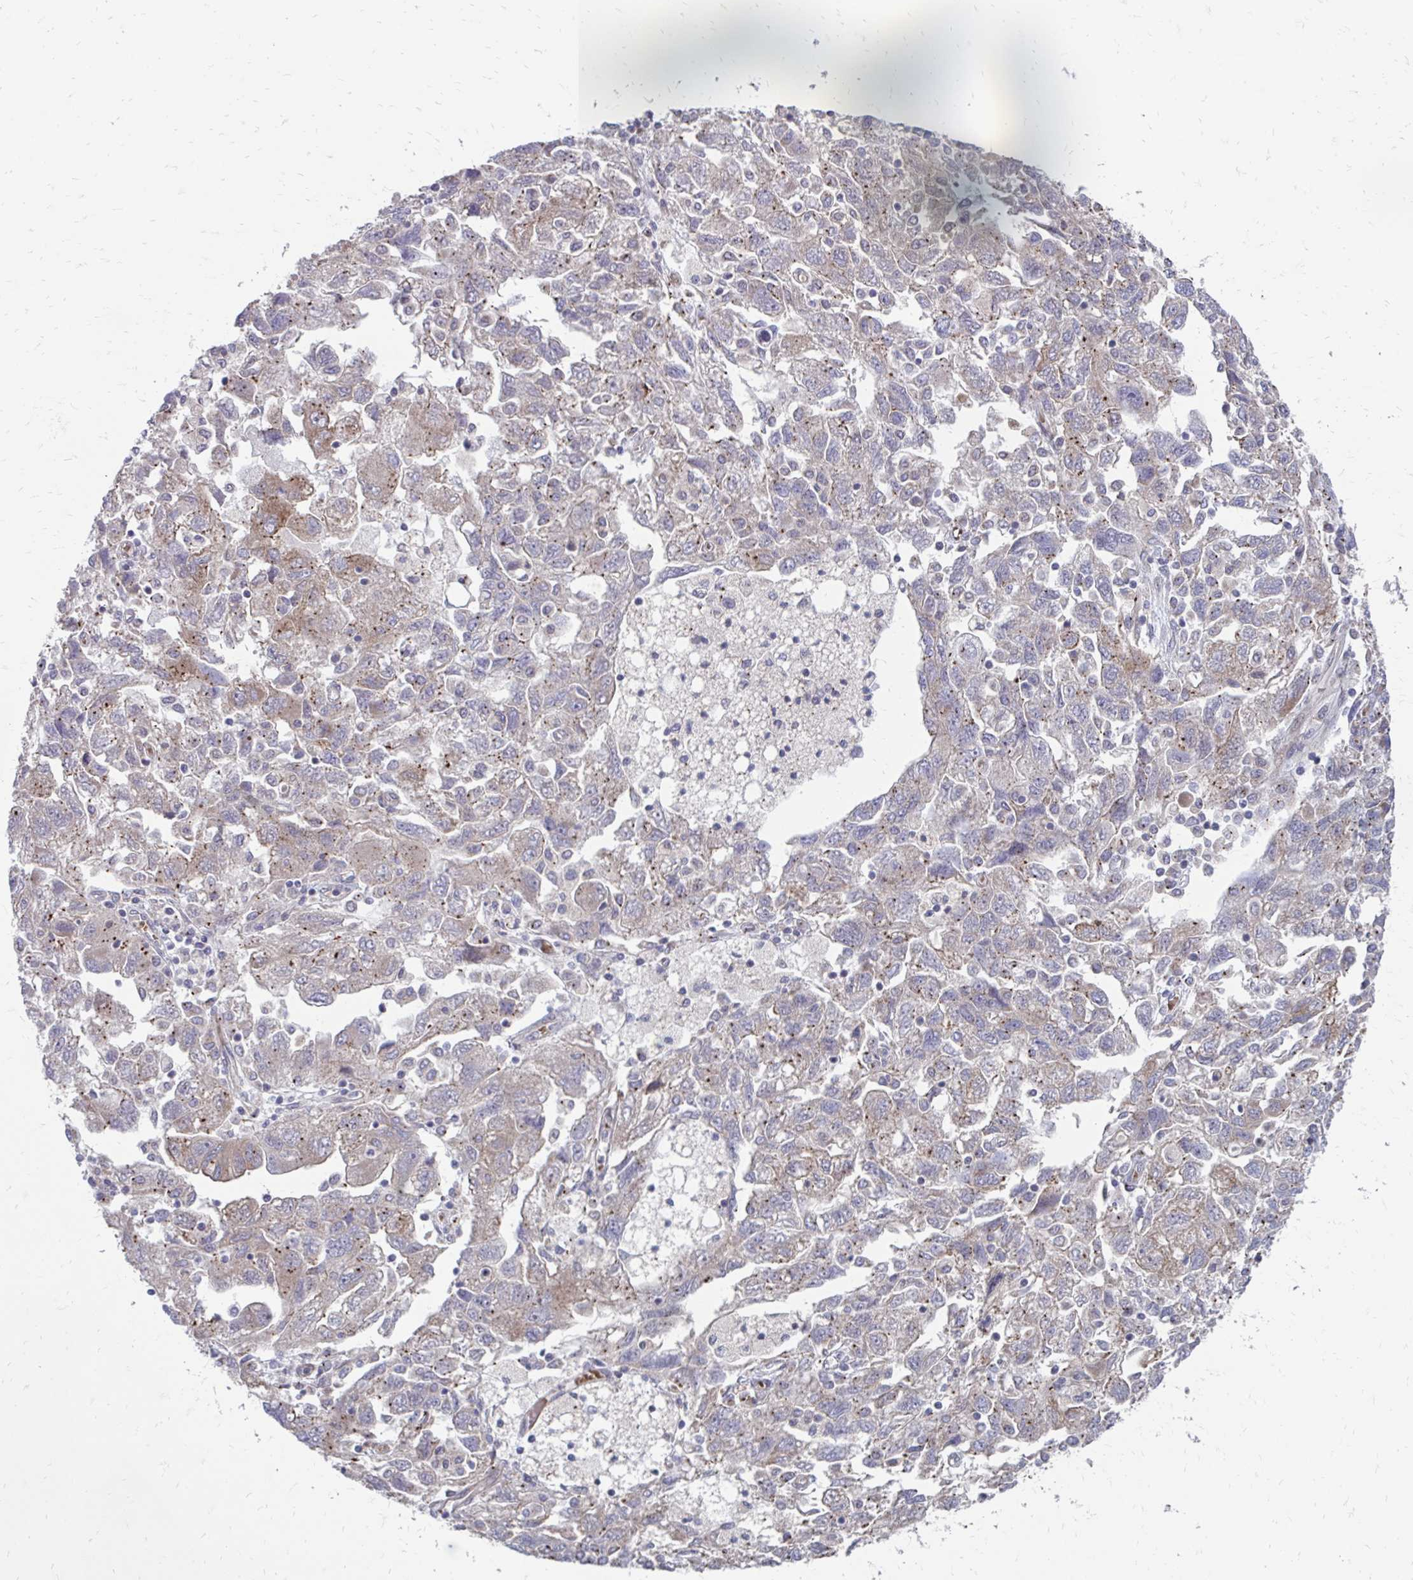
{"staining": {"intensity": "weak", "quantity": "25%-75%", "location": "cytoplasmic/membranous"}, "tissue": "ovarian cancer", "cell_type": "Tumor cells", "image_type": "cancer", "snomed": [{"axis": "morphology", "description": "Carcinoma, NOS"}, {"axis": "morphology", "description": "Cystadenocarcinoma, serous, NOS"}, {"axis": "topography", "description": "Ovary"}], "caption": "A high-resolution micrograph shows immunohistochemistry (IHC) staining of ovarian cancer (serous cystadenocarcinoma), which shows weak cytoplasmic/membranous positivity in about 25%-75% of tumor cells.", "gene": "ITPR2", "patient": {"sex": "female", "age": 69}}